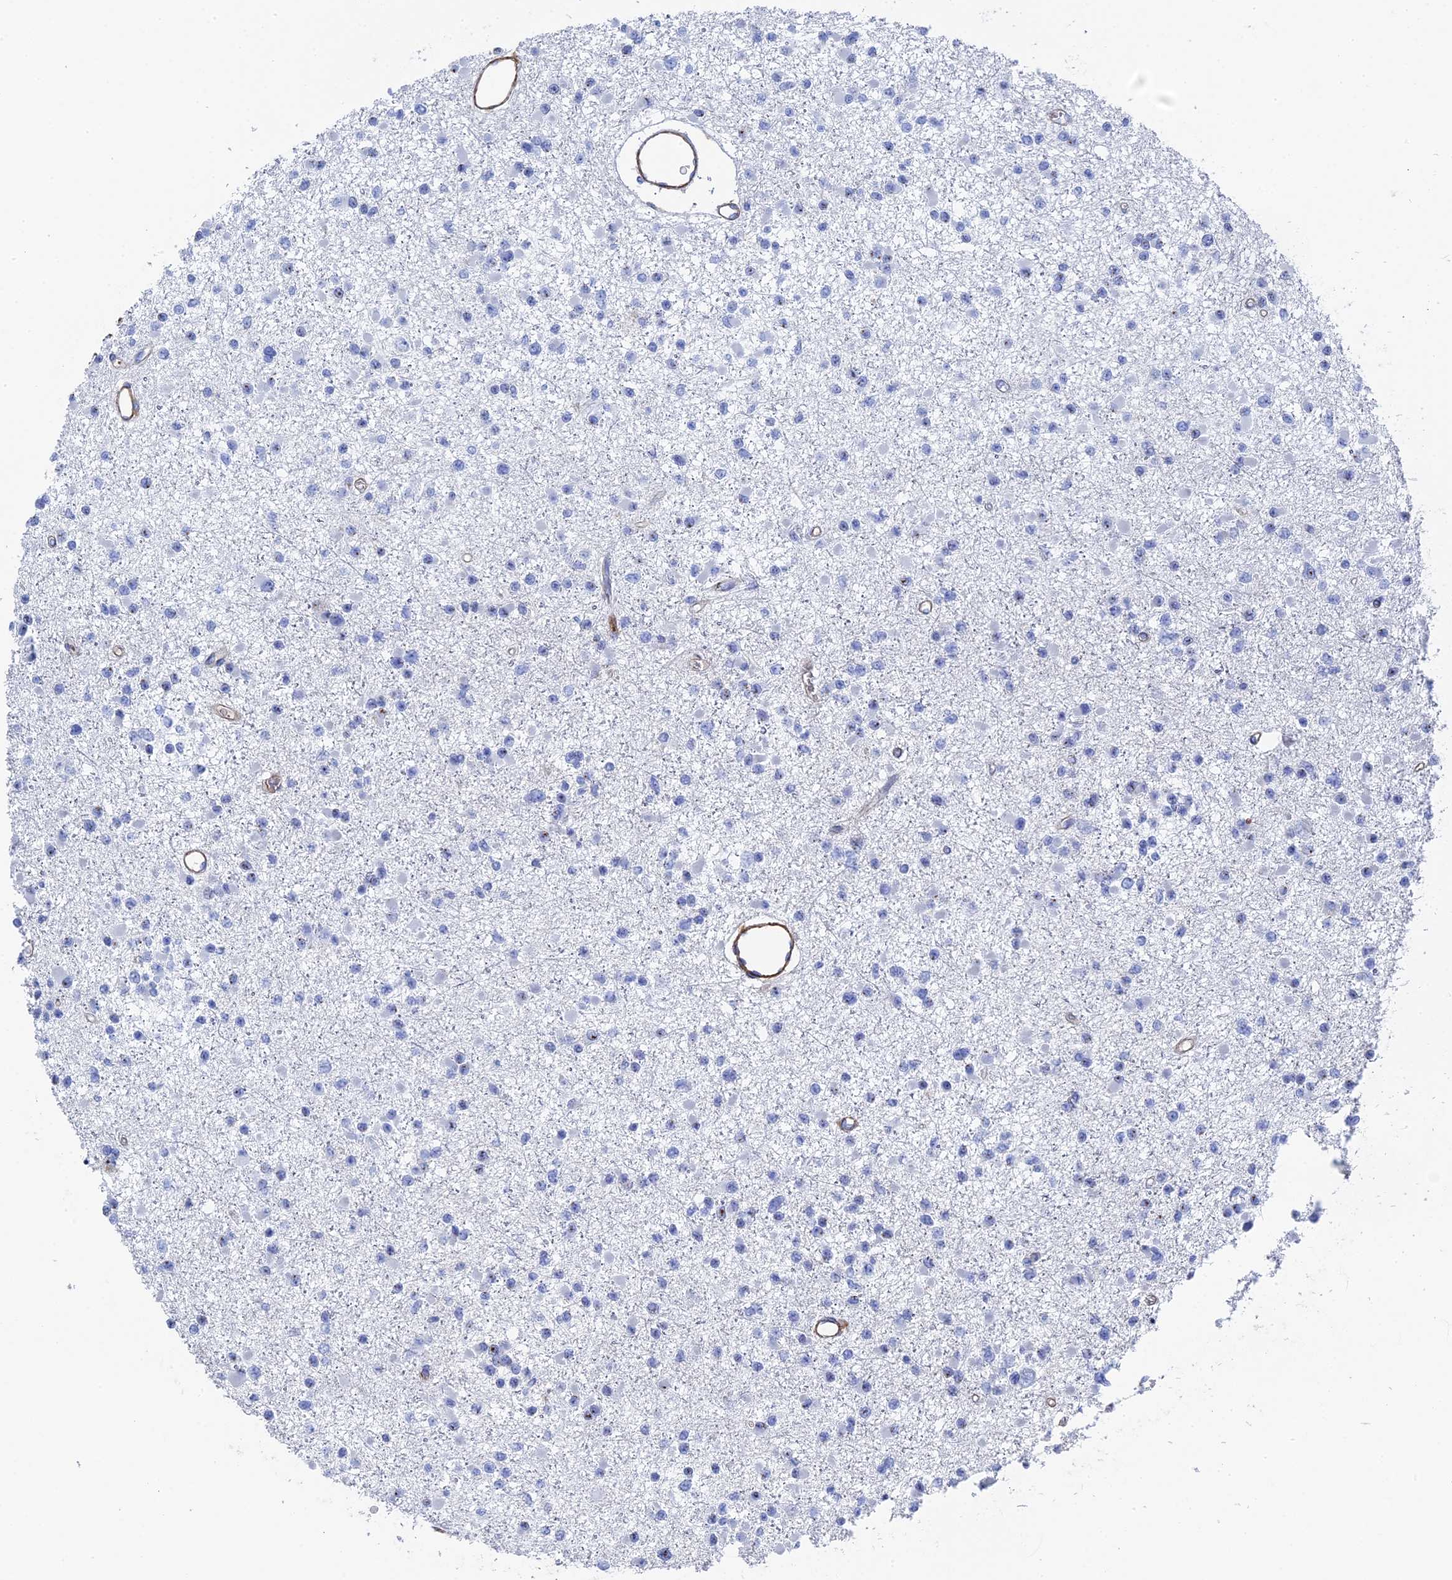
{"staining": {"intensity": "negative", "quantity": "none", "location": "none"}, "tissue": "glioma", "cell_type": "Tumor cells", "image_type": "cancer", "snomed": [{"axis": "morphology", "description": "Glioma, malignant, Low grade"}, {"axis": "topography", "description": "Brain"}], "caption": "High power microscopy micrograph of an IHC image of low-grade glioma (malignant), revealing no significant positivity in tumor cells.", "gene": "STRA6", "patient": {"sex": "female", "age": 22}}